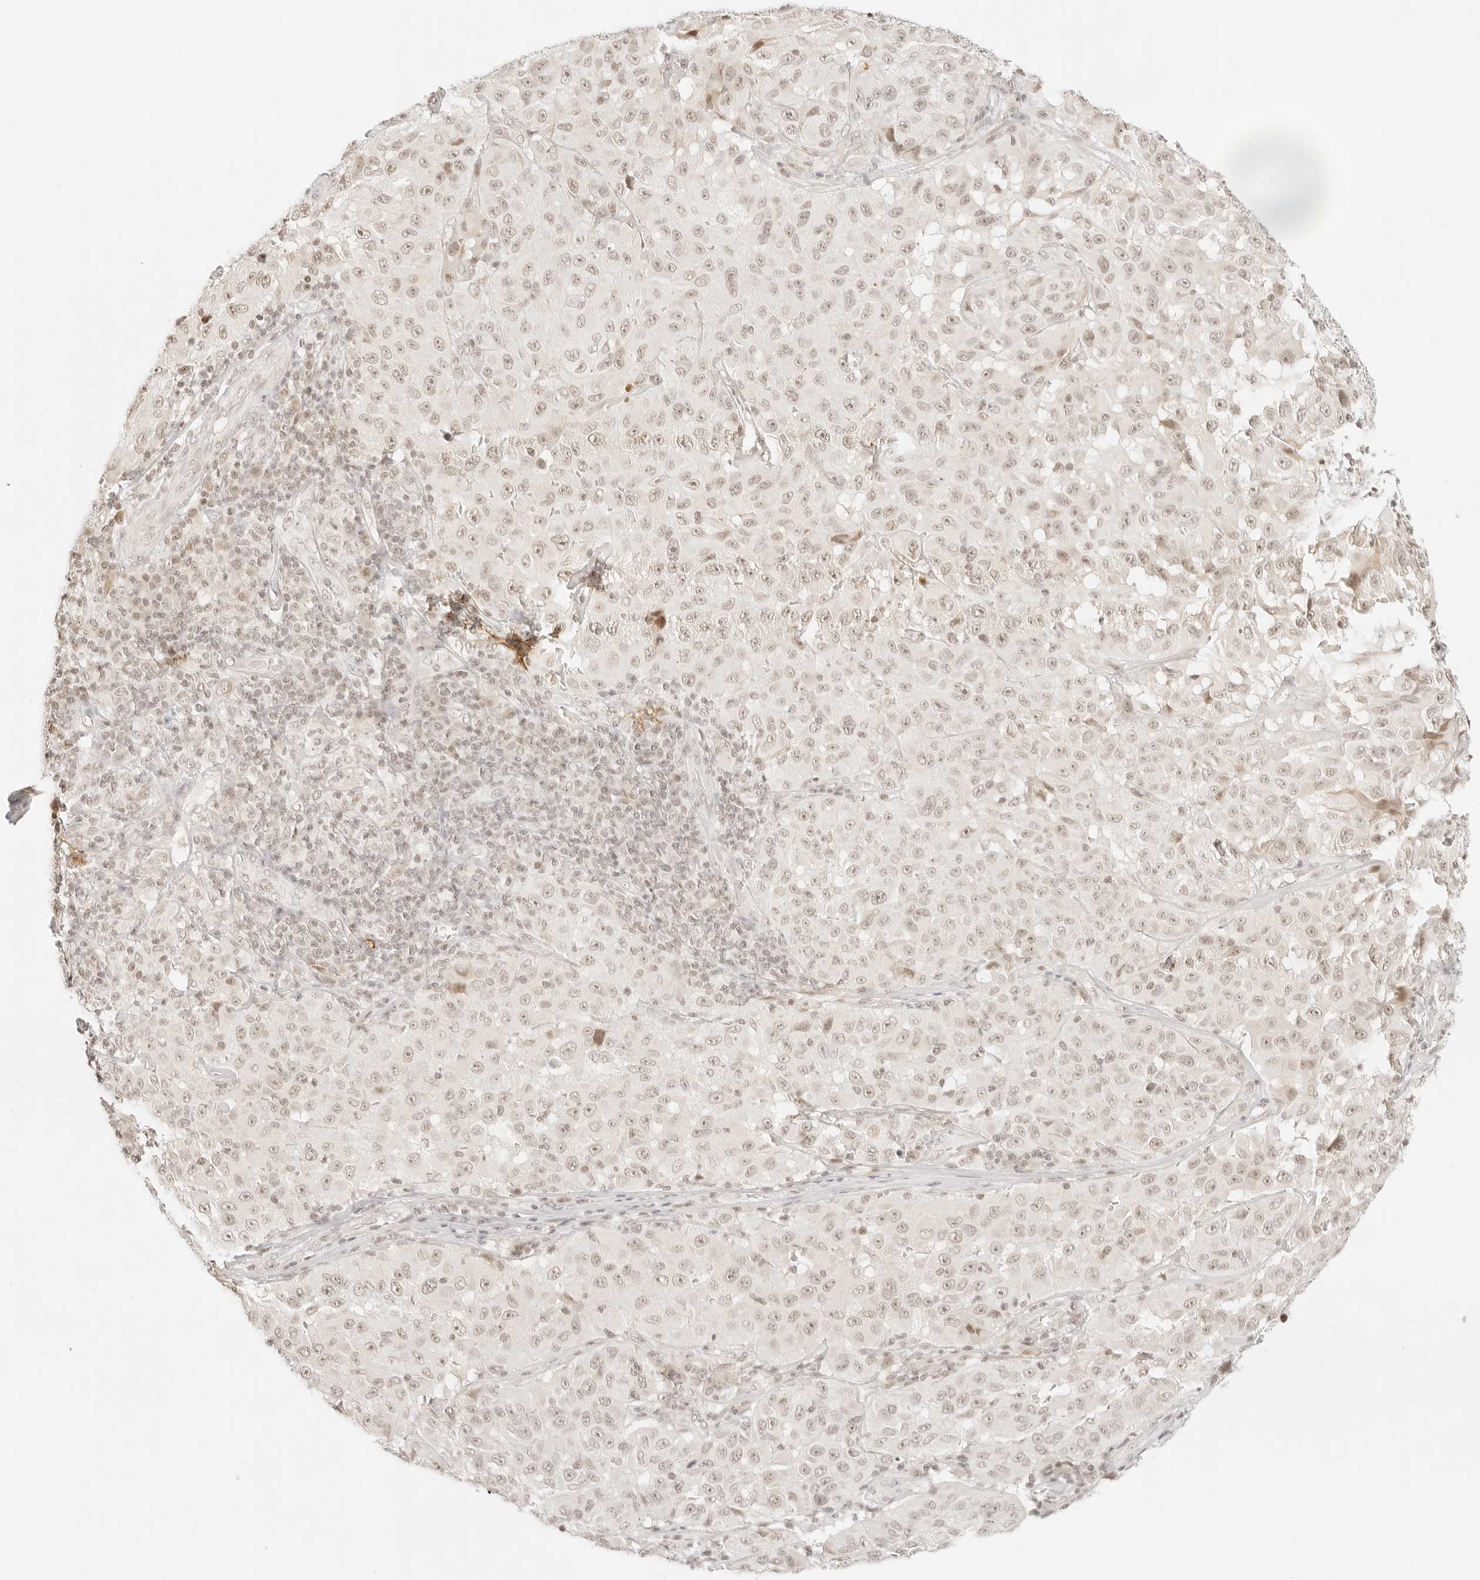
{"staining": {"intensity": "strong", "quantity": "<25%", "location": "nuclear"}, "tissue": "melanoma", "cell_type": "Tumor cells", "image_type": "cancer", "snomed": [{"axis": "morphology", "description": "Malignant melanoma, NOS"}, {"axis": "topography", "description": "Skin"}], "caption": "High-power microscopy captured an immunohistochemistry (IHC) image of melanoma, revealing strong nuclear staining in approximately <25% of tumor cells. (DAB (3,3'-diaminobenzidine) IHC, brown staining for protein, blue staining for nuclei).", "gene": "GNAS", "patient": {"sex": "male", "age": 66}}